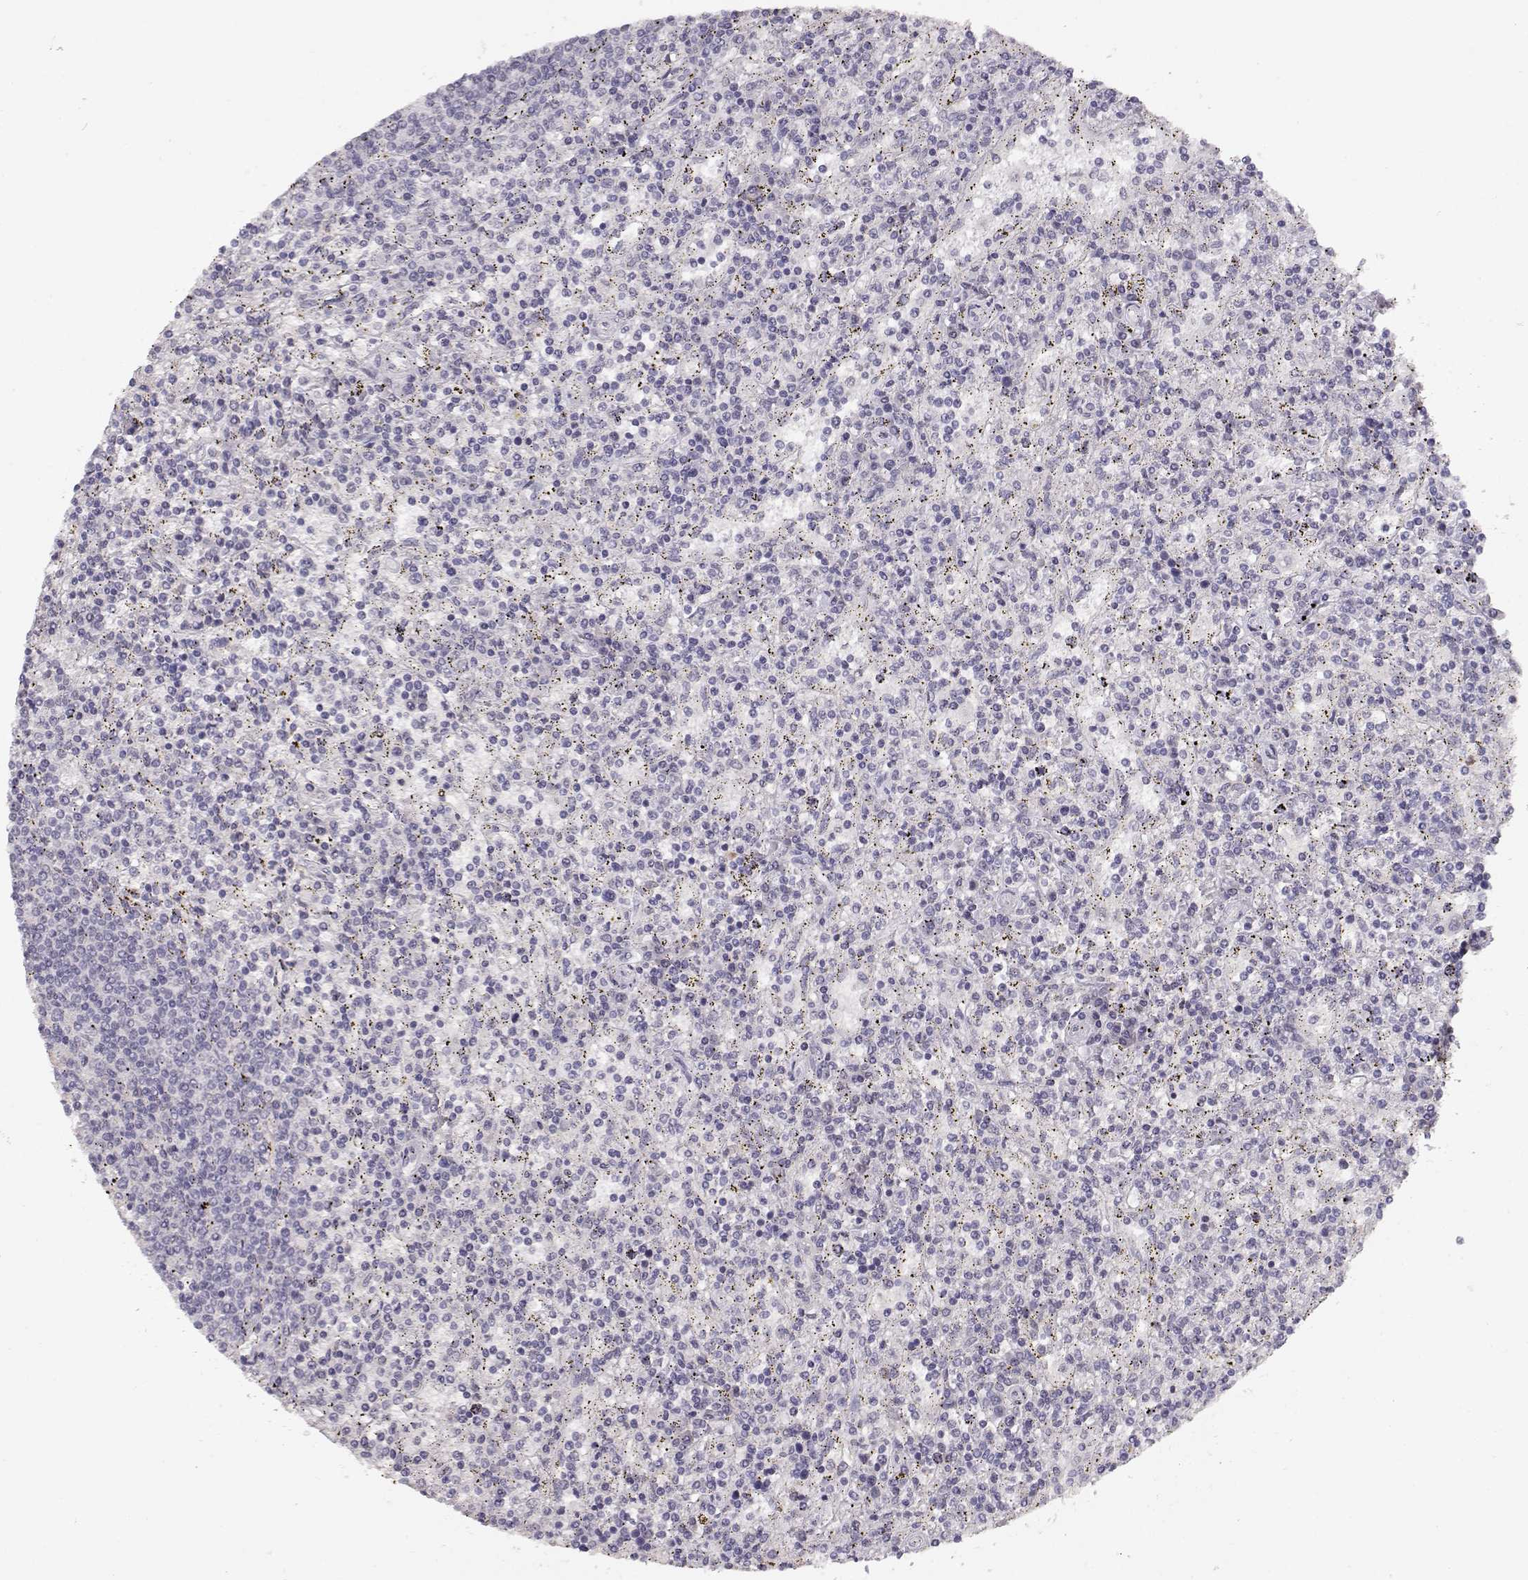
{"staining": {"intensity": "negative", "quantity": "none", "location": "none"}, "tissue": "lymphoma", "cell_type": "Tumor cells", "image_type": "cancer", "snomed": [{"axis": "morphology", "description": "Malignant lymphoma, non-Hodgkin's type, Low grade"}, {"axis": "topography", "description": "Spleen"}], "caption": "IHC histopathology image of lymphoma stained for a protein (brown), which displays no positivity in tumor cells. The staining is performed using DAB (3,3'-diaminobenzidine) brown chromogen with nuclei counter-stained in using hematoxylin.", "gene": "TPH2", "patient": {"sex": "male", "age": 62}}